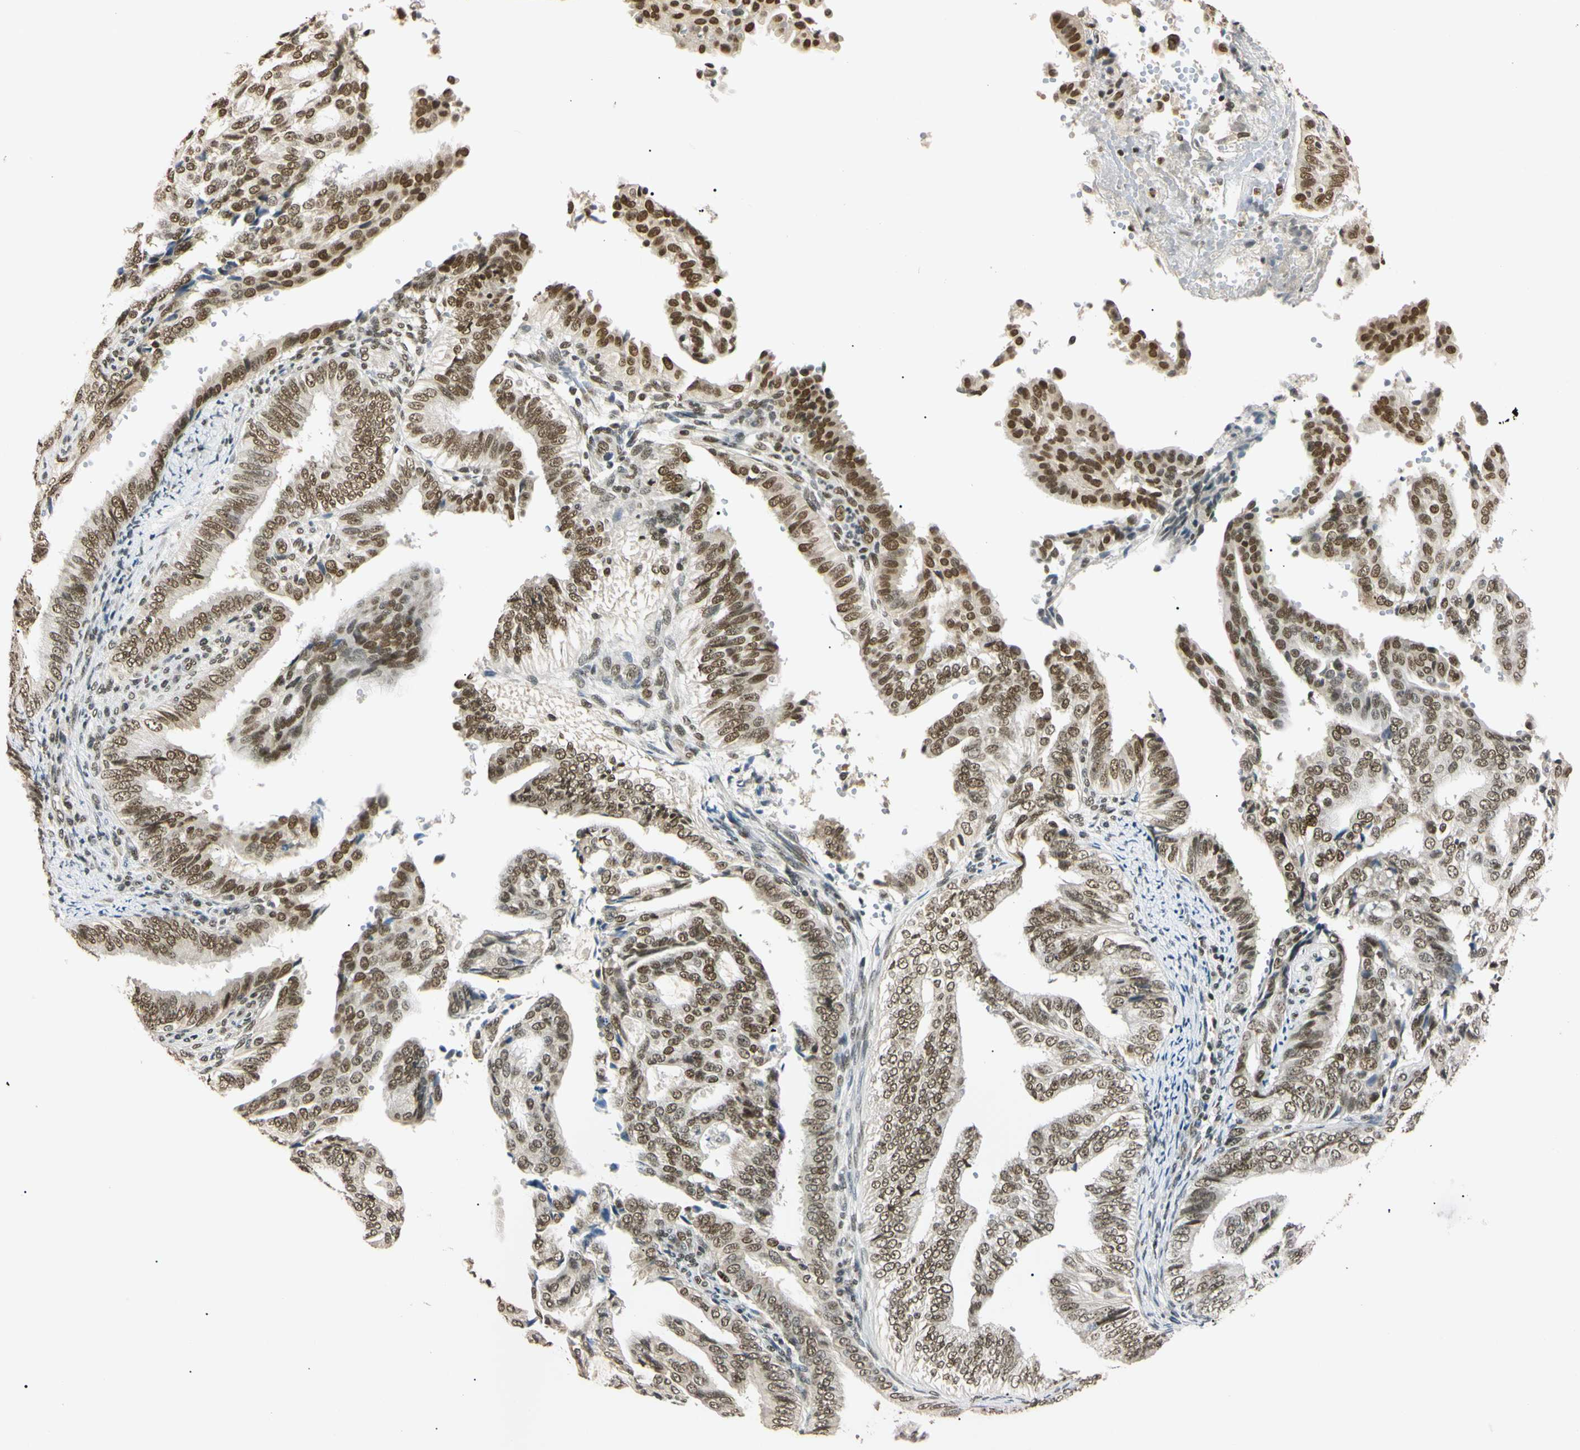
{"staining": {"intensity": "moderate", "quantity": ">75%", "location": "nuclear"}, "tissue": "endometrial cancer", "cell_type": "Tumor cells", "image_type": "cancer", "snomed": [{"axis": "morphology", "description": "Adenocarcinoma, NOS"}, {"axis": "topography", "description": "Endometrium"}], "caption": "Immunohistochemistry (IHC) photomicrograph of human endometrial adenocarcinoma stained for a protein (brown), which demonstrates medium levels of moderate nuclear positivity in about >75% of tumor cells.", "gene": "SMARCA5", "patient": {"sex": "female", "age": 58}}